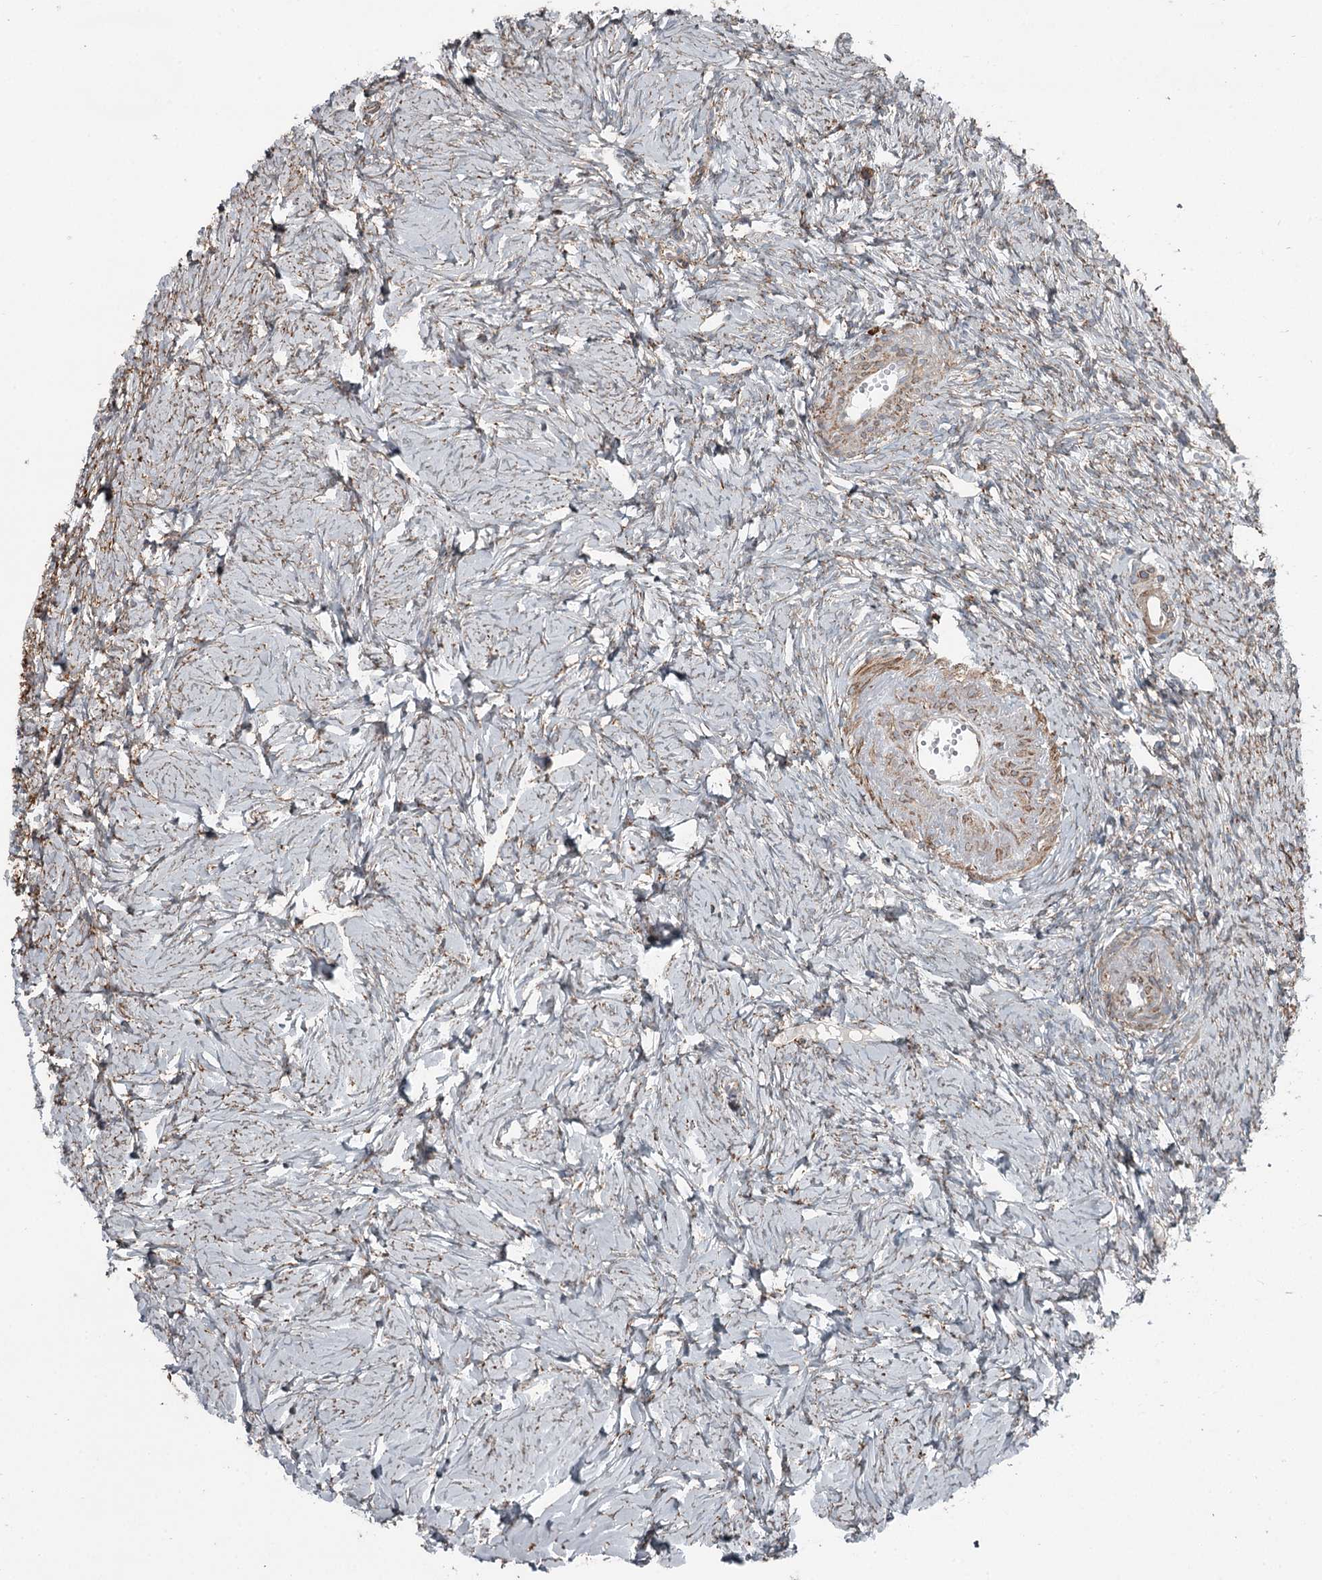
{"staining": {"intensity": "weak", "quantity": ">75%", "location": "cytoplasmic/membranous"}, "tissue": "ovary", "cell_type": "Ovarian stroma cells", "image_type": "normal", "snomed": [{"axis": "morphology", "description": "Normal tissue, NOS"}, {"axis": "topography", "description": "Ovary"}], "caption": "Ovarian stroma cells show low levels of weak cytoplasmic/membranous positivity in approximately >75% of cells in unremarkable human ovary. (DAB (3,3'-diaminobenzidine) IHC with brightfield microscopy, high magnification).", "gene": "RASSF8", "patient": {"sex": "female", "age": 51}}